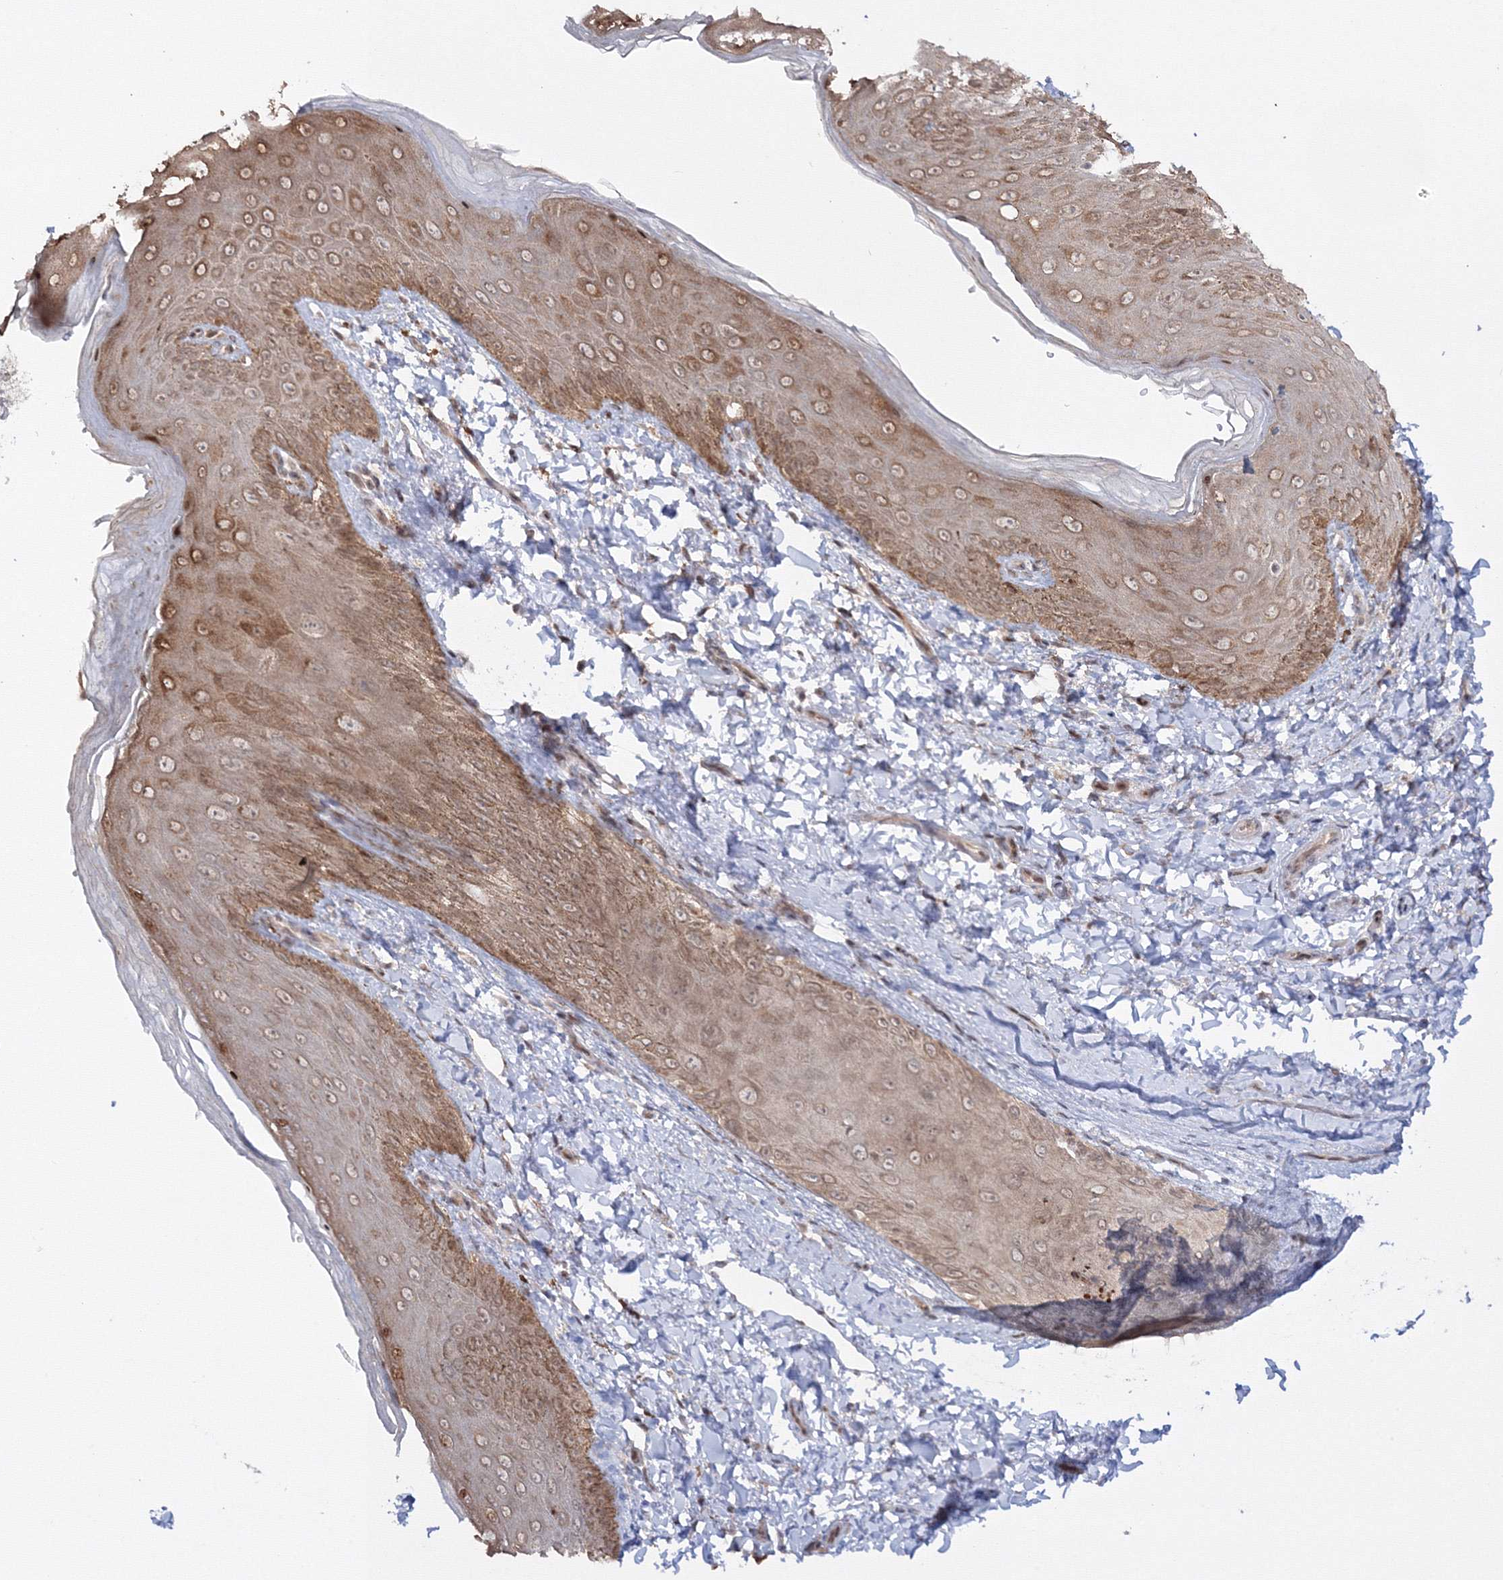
{"staining": {"intensity": "moderate", "quantity": ">75%", "location": "cytoplasmic/membranous,nuclear"}, "tissue": "skin", "cell_type": "Epidermal cells", "image_type": "normal", "snomed": [{"axis": "morphology", "description": "Normal tissue, NOS"}, {"axis": "topography", "description": "Anal"}], "caption": "This is a histology image of IHC staining of benign skin, which shows moderate positivity in the cytoplasmic/membranous,nuclear of epidermal cells.", "gene": "ZFAND6", "patient": {"sex": "male", "age": 44}}